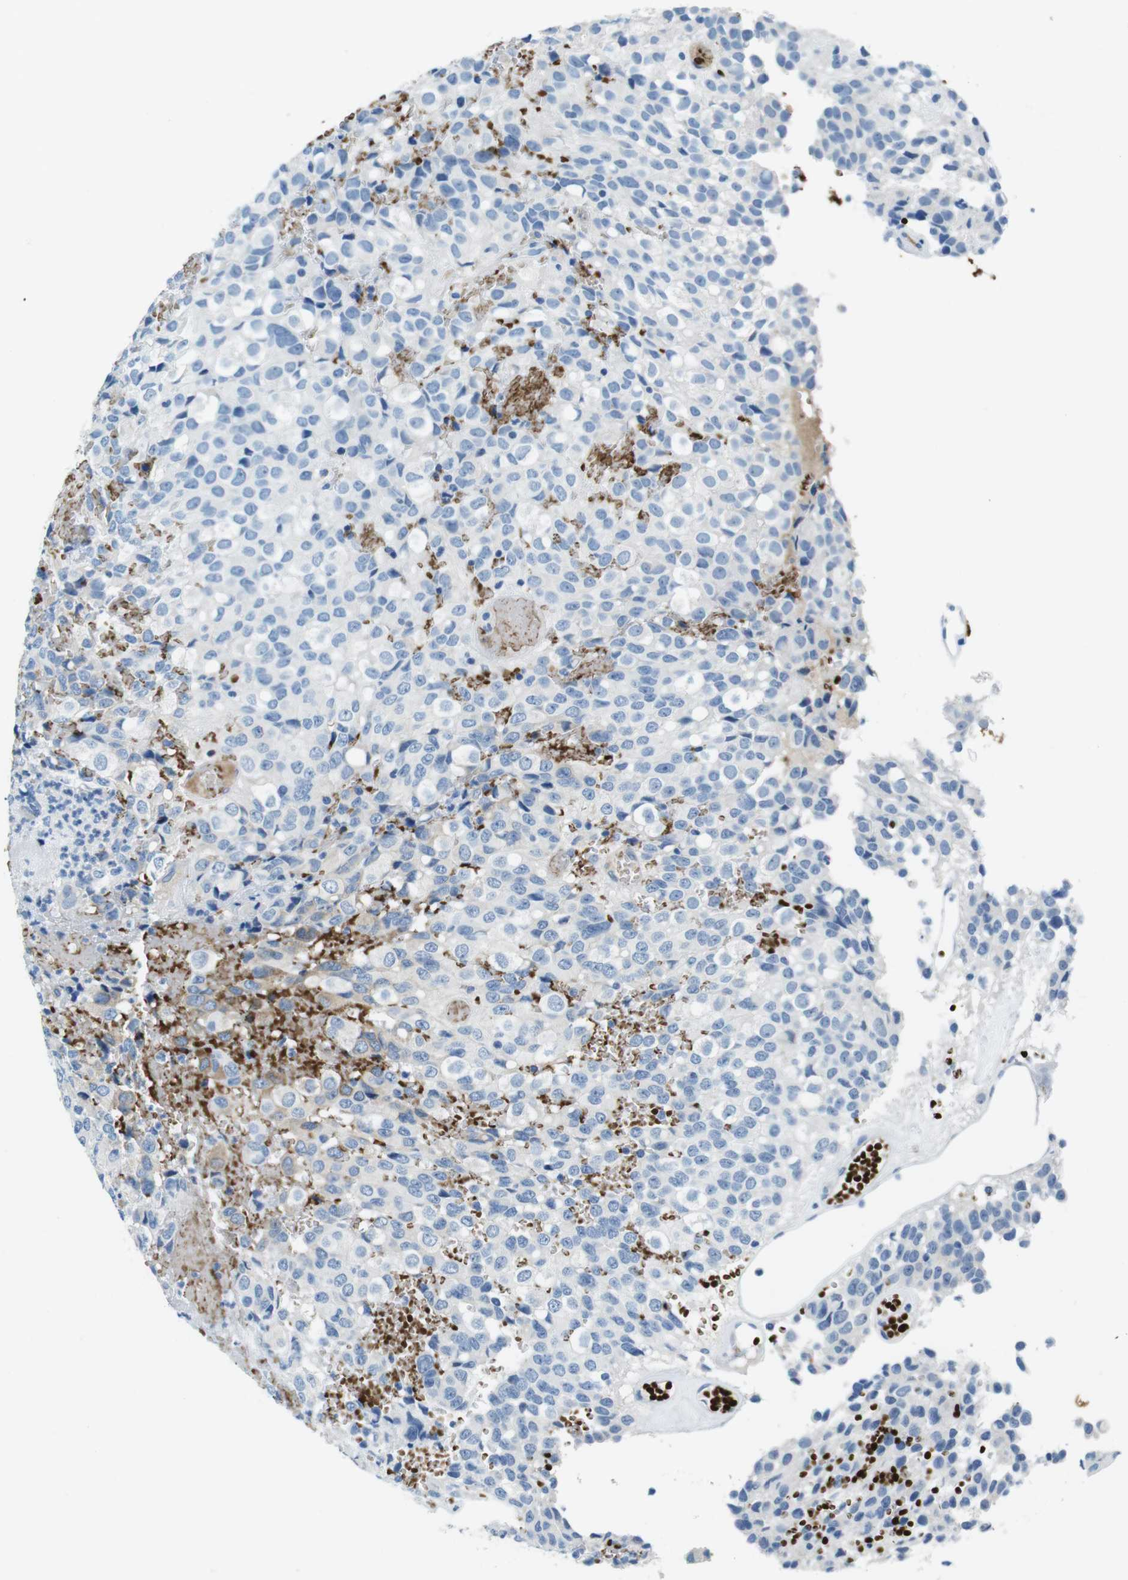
{"staining": {"intensity": "negative", "quantity": "none", "location": "none"}, "tissue": "glioma", "cell_type": "Tumor cells", "image_type": "cancer", "snomed": [{"axis": "morphology", "description": "Glioma, malignant, High grade"}, {"axis": "topography", "description": "Brain"}], "caption": "Immunohistochemical staining of human glioma shows no significant staining in tumor cells.", "gene": "TFAP2C", "patient": {"sex": "male", "age": 32}}